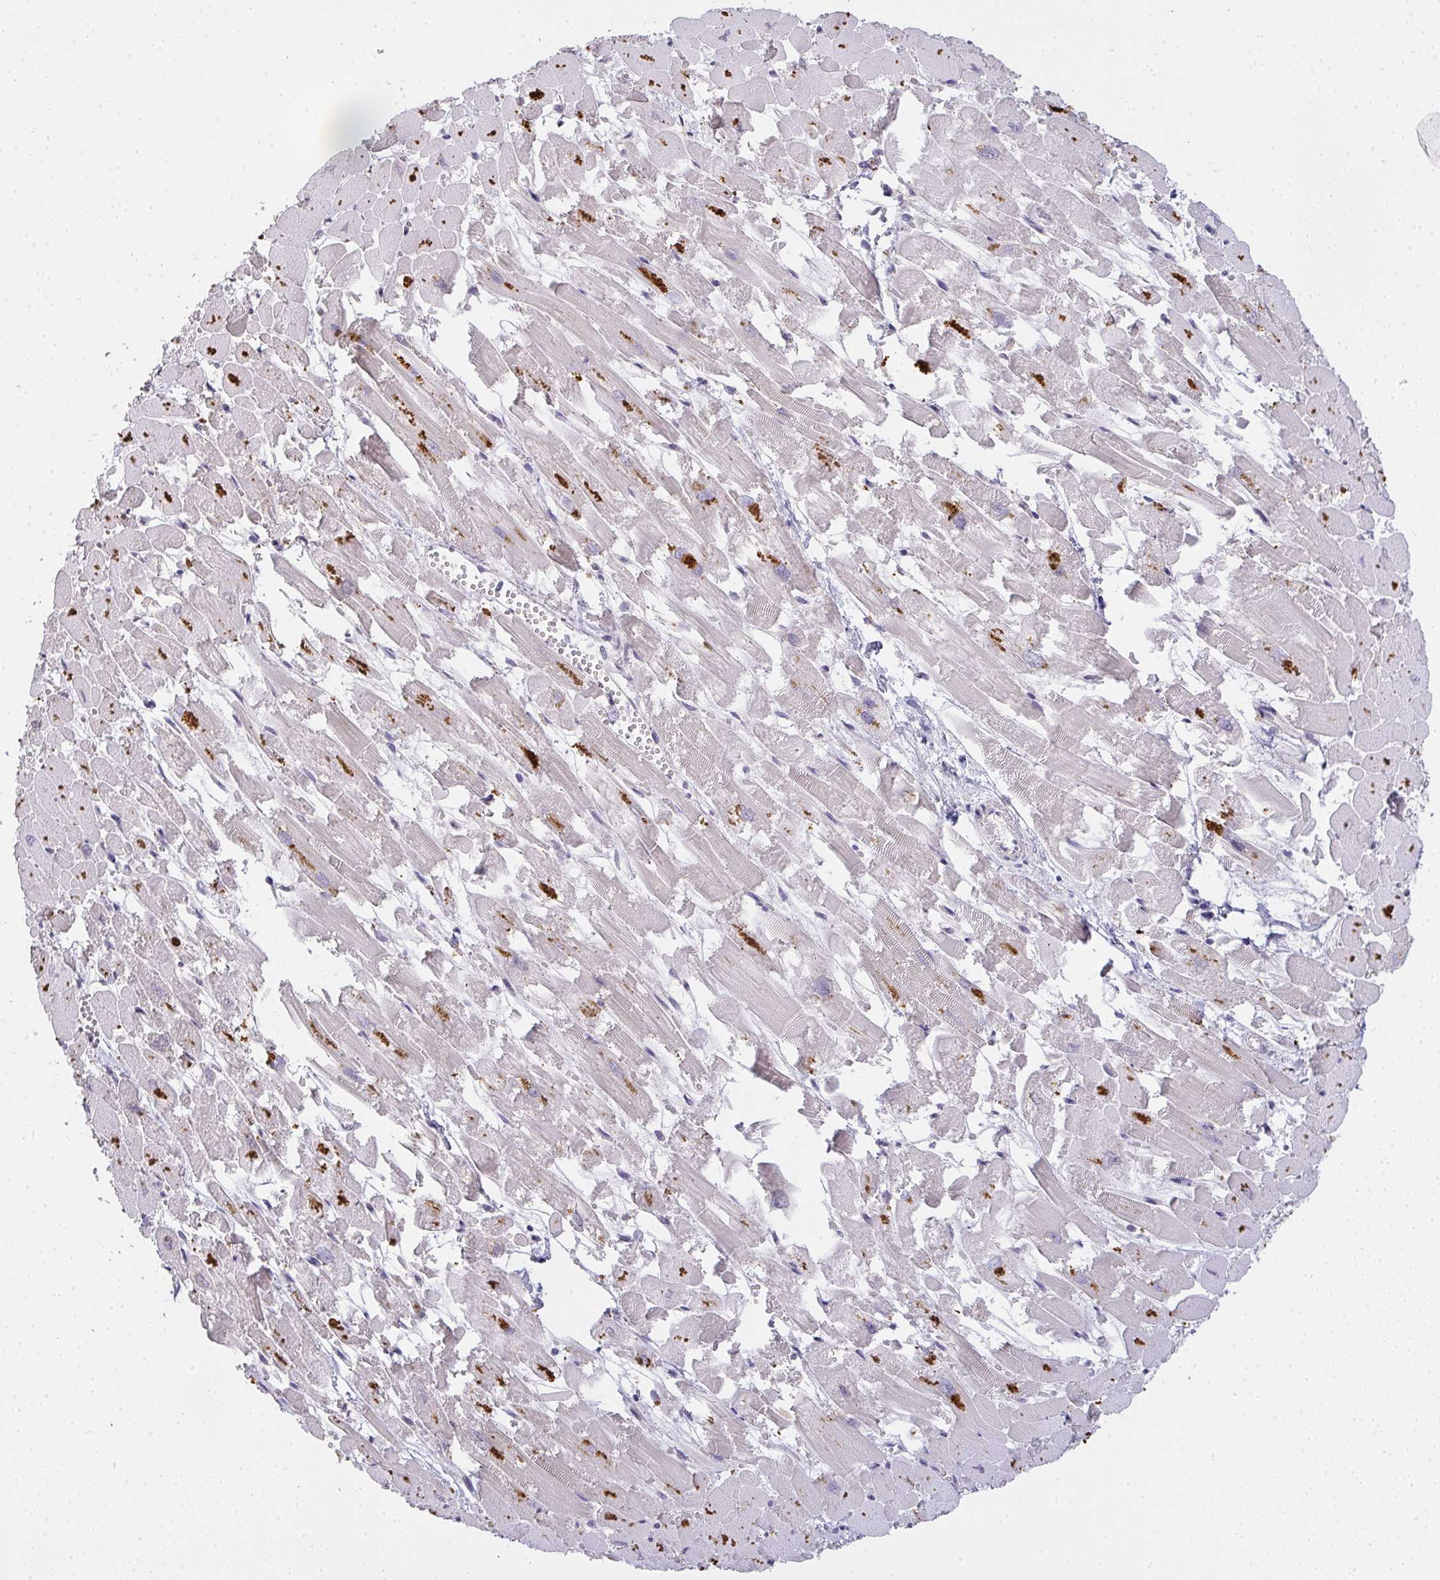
{"staining": {"intensity": "strong", "quantity": "<25%", "location": "cytoplasmic/membranous"}, "tissue": "heart muscle", "cell_type": "Cardiomyocytes", "image_type": "normal", "snomed": [{"axis": "morphology", "description": "Normal tissue, NOS"}, {"axis": "topography", "description": "Heart"}], "caption": "A histopathology image showing strong cytoplasmic/membranous positivity in approximately <25% of cardiomyocytes in normal heart muscle, as visualized by brown immunohistochemical staining.", "gene": "TMEM219", "patient": {"sex": "female", "age": 52}}